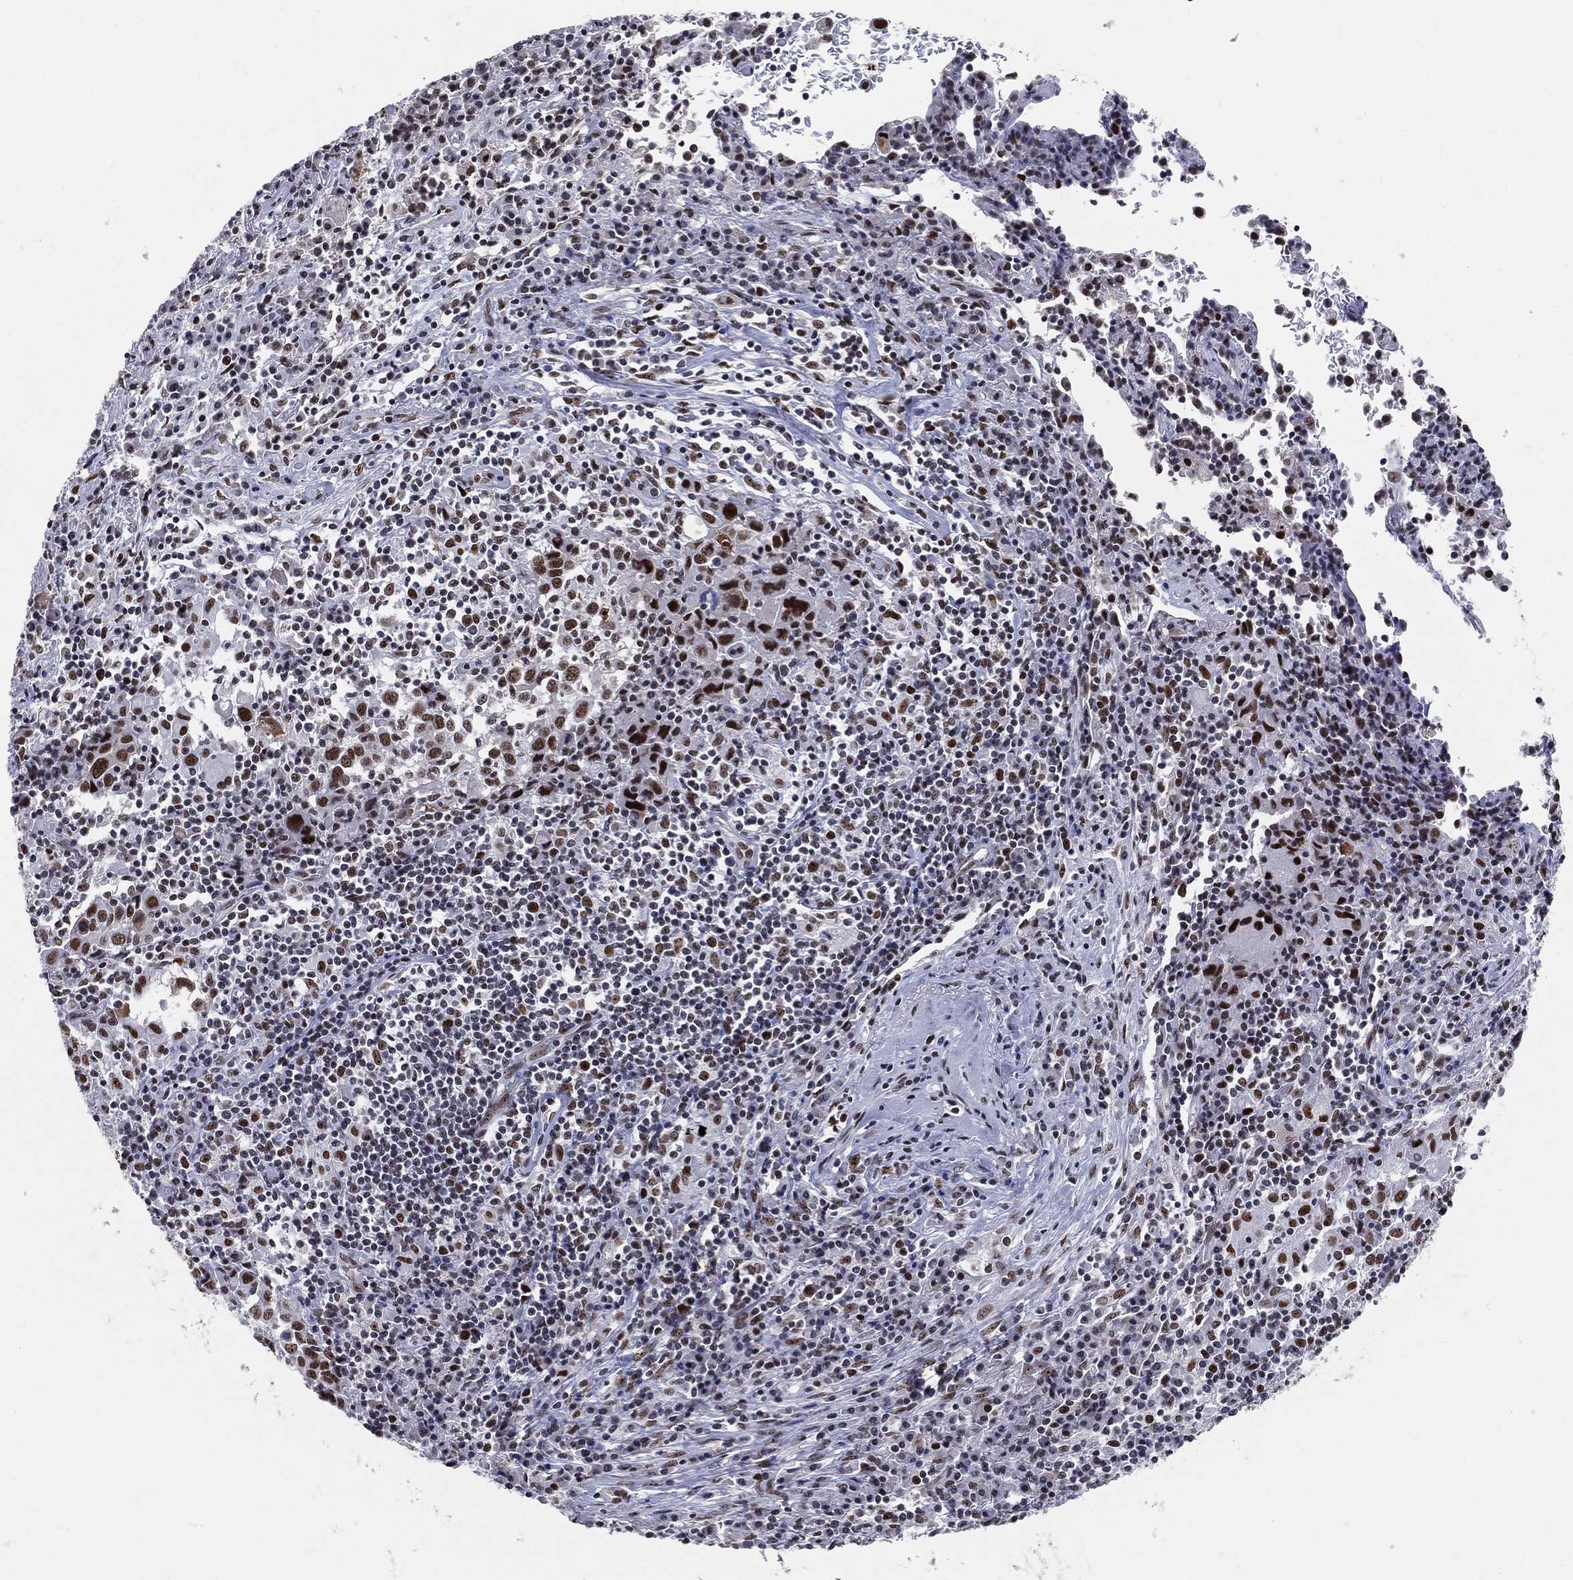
{"staining": {"intensity": "strong", "quantity": ">75%", "location": "nuclear"}, "tissue": "lung cancer", "cell_type": "Tumor cells", "image_type": "cancer", "snomed": [{"axis": "morphology", "description": "Squamous cell carcinoma, NOS"}, {"axis": "topography", "description": "Lung"}], "caption": "Immunohistochemical staining of human squamous cell carcinoma (lung) shows strong nuclear protein expression in approximately >75% of tumor cells.", "gene": "CDK7", "patient": {"sex": "male", "age": 57}}